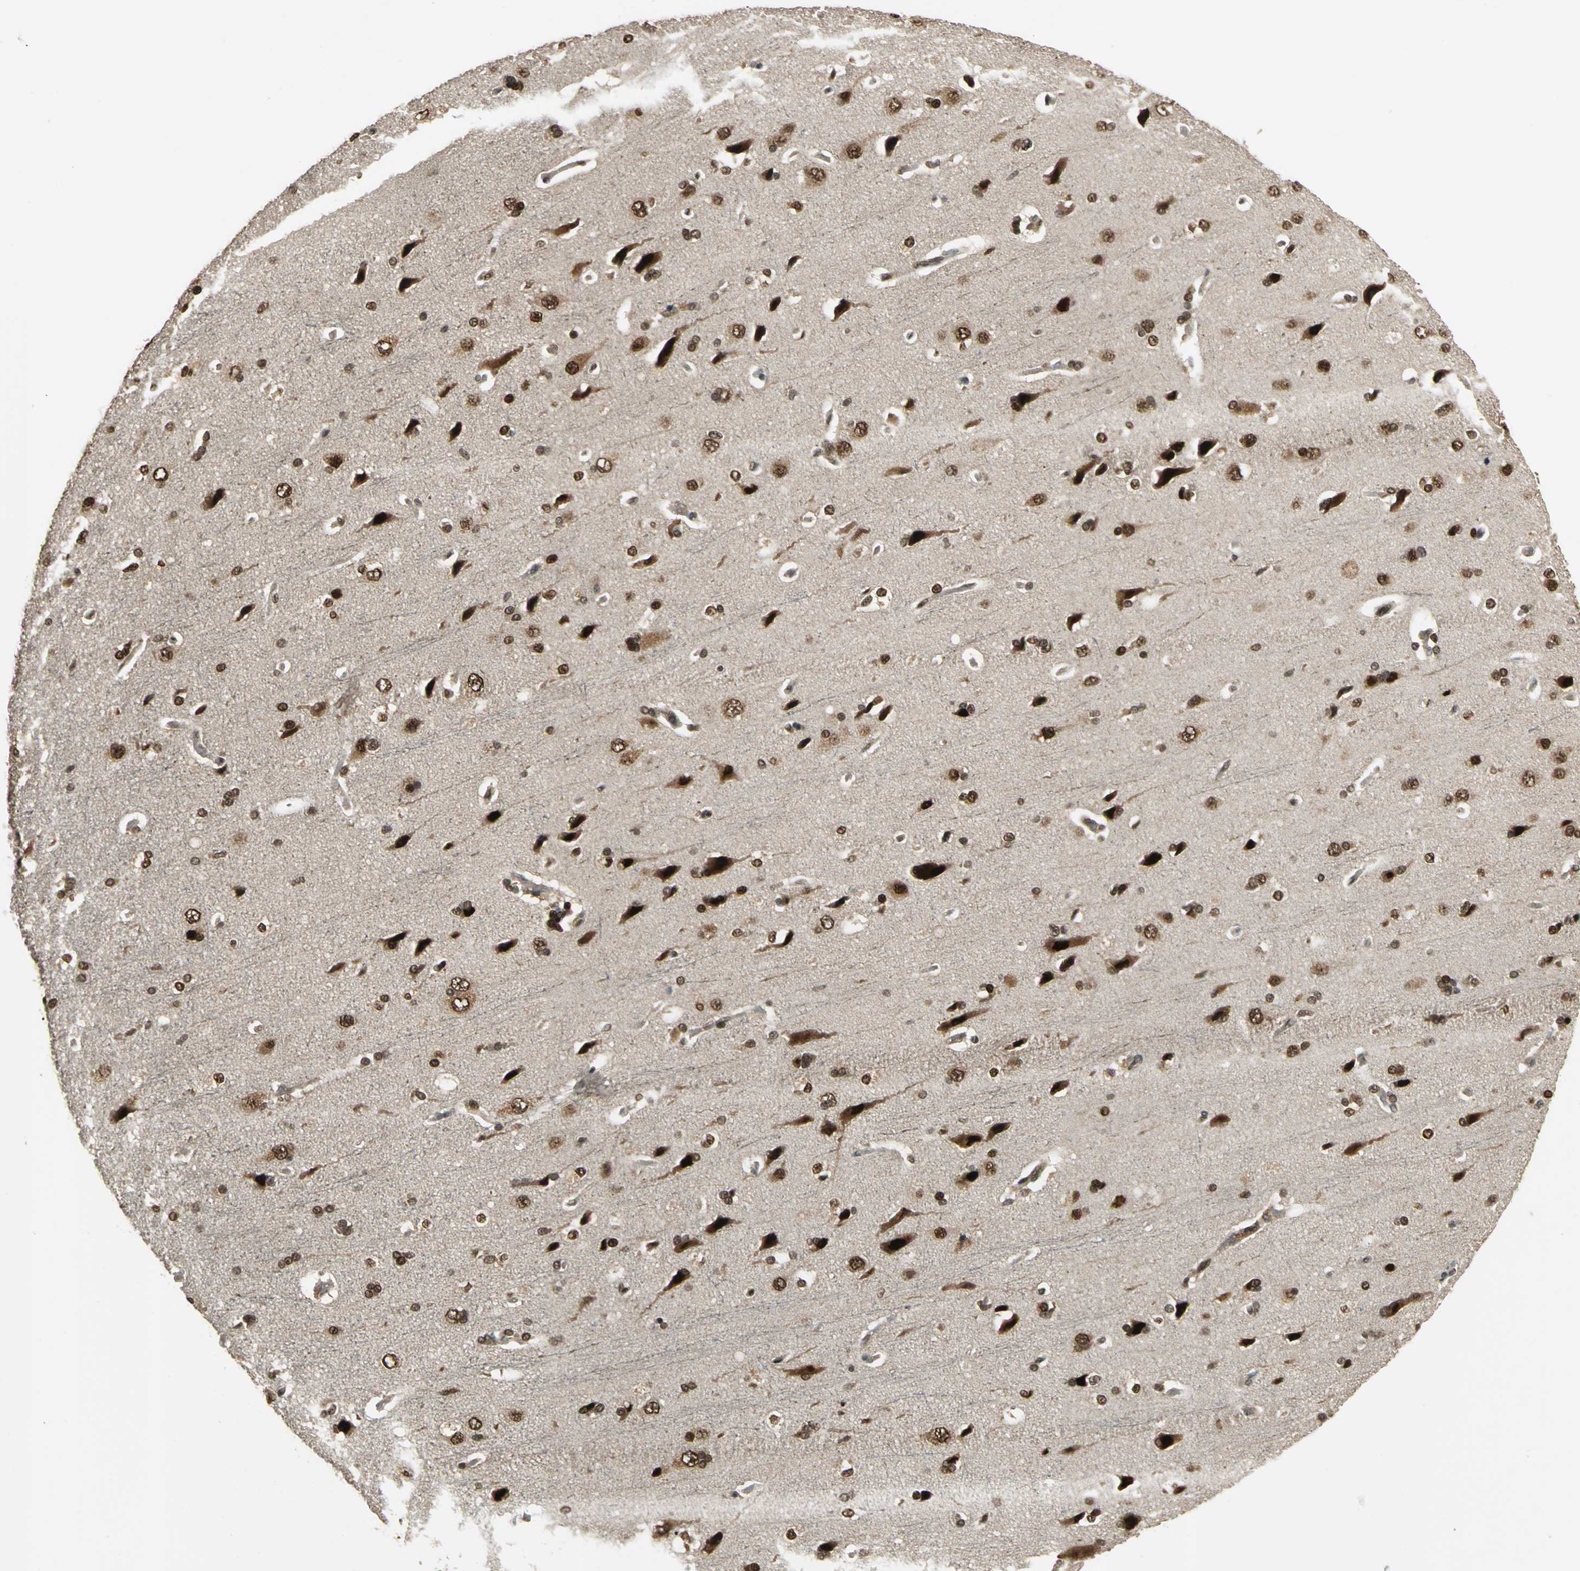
{"staining": {"intensity": "moderate", "quantity": ">75%", "location": "cytoplasmic/membranous,nuclear"}, "tissue": "cerebral cortex", "cell_type": "Endothelial cells", "image_type": "normal", "snomed": [{"axis": "morphology", "description": "Normal tissue, NOS"}, {"axis": "topography", "description": "Cerebral cortex"}], "caption": "Immunohistochemical staining of normal cerebral cortex displays moderate cytoplasmic/membranous,nuclear protein staining in approximately >75% of endothelial cells. Using DAB (brown) and hematoxylin (blue) stains, captured at high magnification using brightfield microscopy.", "gene": "PSMC3", "patient": {"sex": "male", "age": 62}}